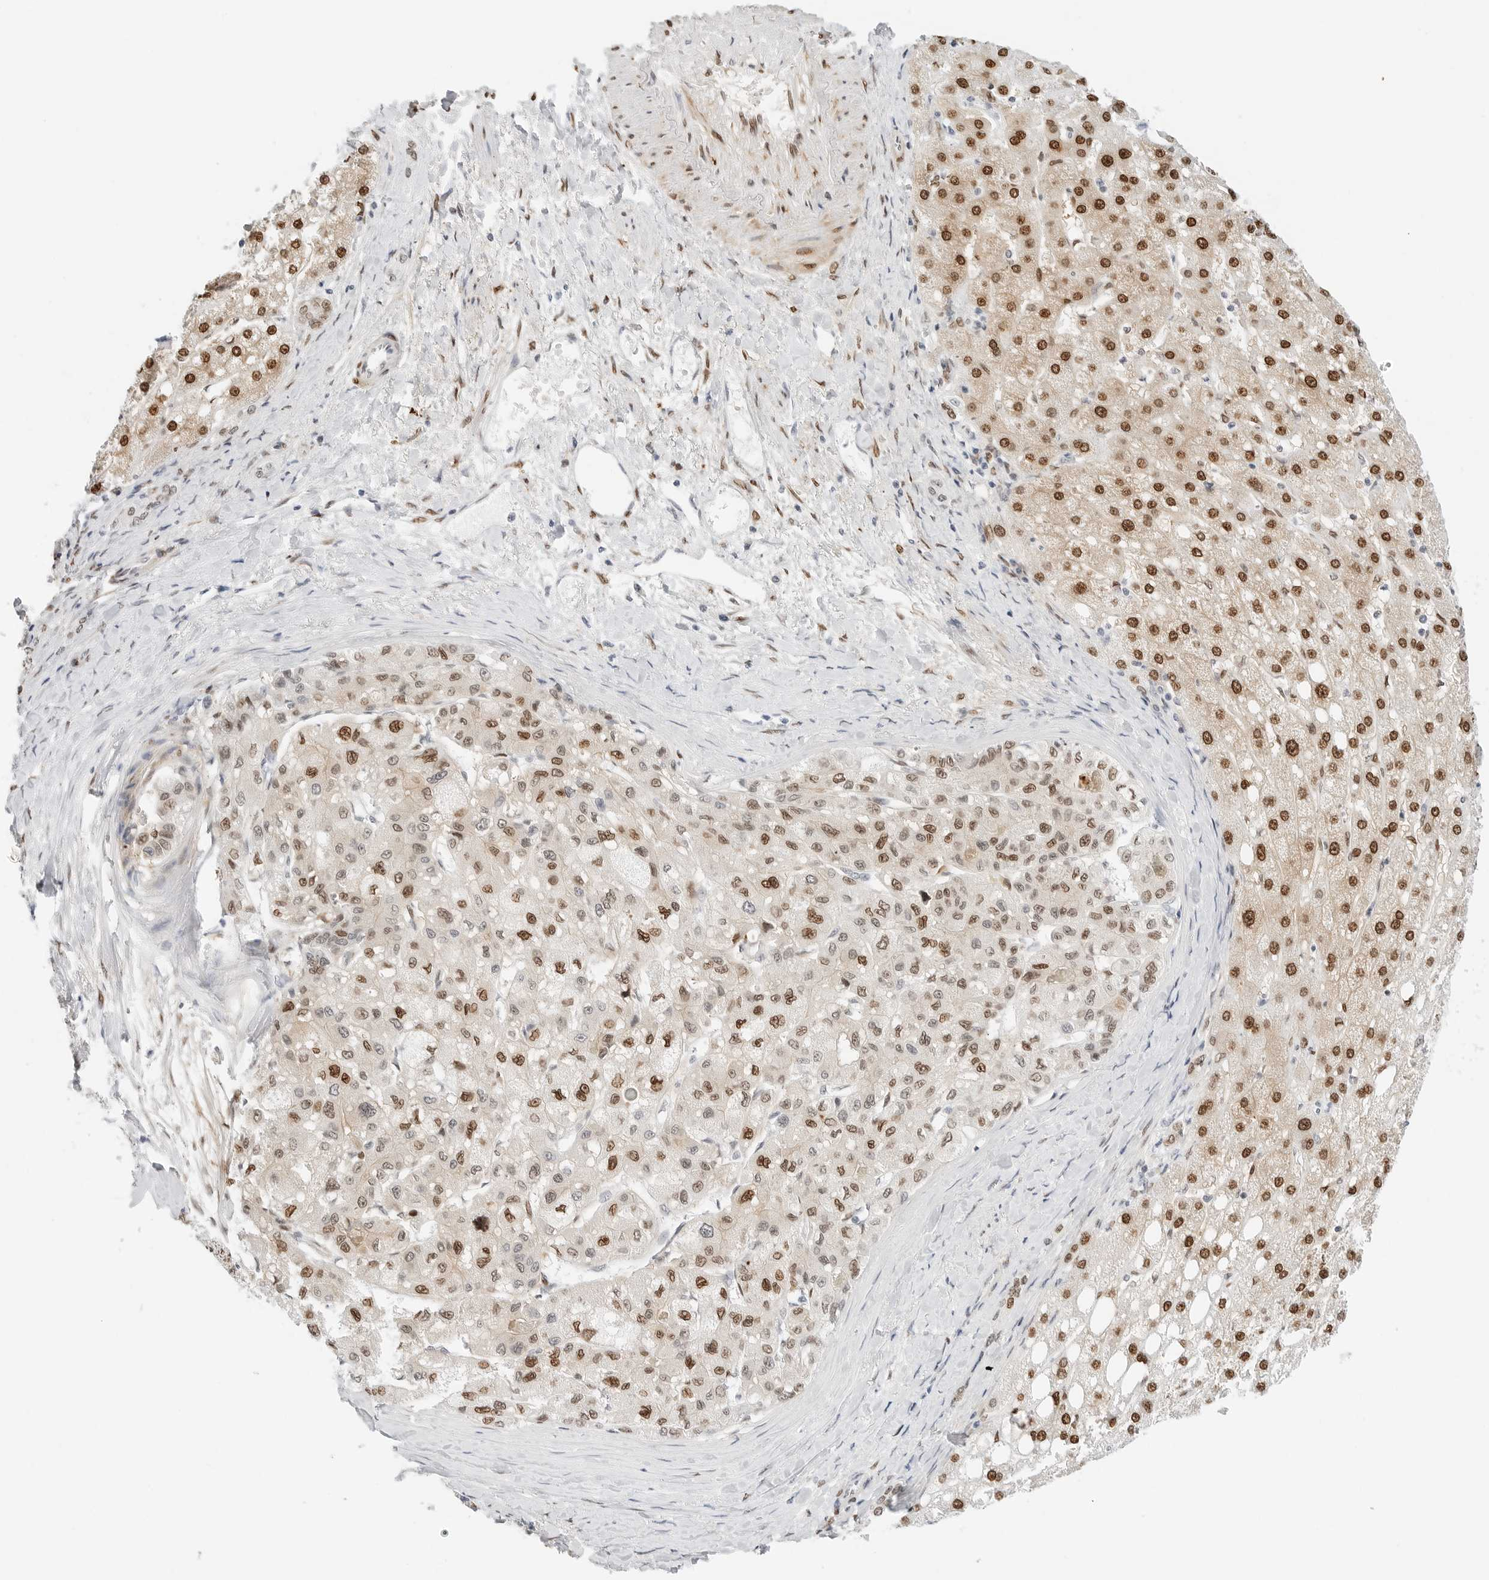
{"staining": {"intensity": "strong", "quantity": ">75%", "location": "nuclear"}, "tissue": "liver cancer", "cell_type": "Tumor cells", "image_type": "cancer", "snomed": [{"axis": "morphology", "description": "Carcinoma, Hepatocellular, NOS"}, {"axis": "topography", "description": "Liver"}], "caption": "Tumor cells demonstrate high levels of strong nuclear staining in about >75% of cells in human liver cancer.", "gene": "SPIDR", "patient": {"sex": "male", "age": 80}}